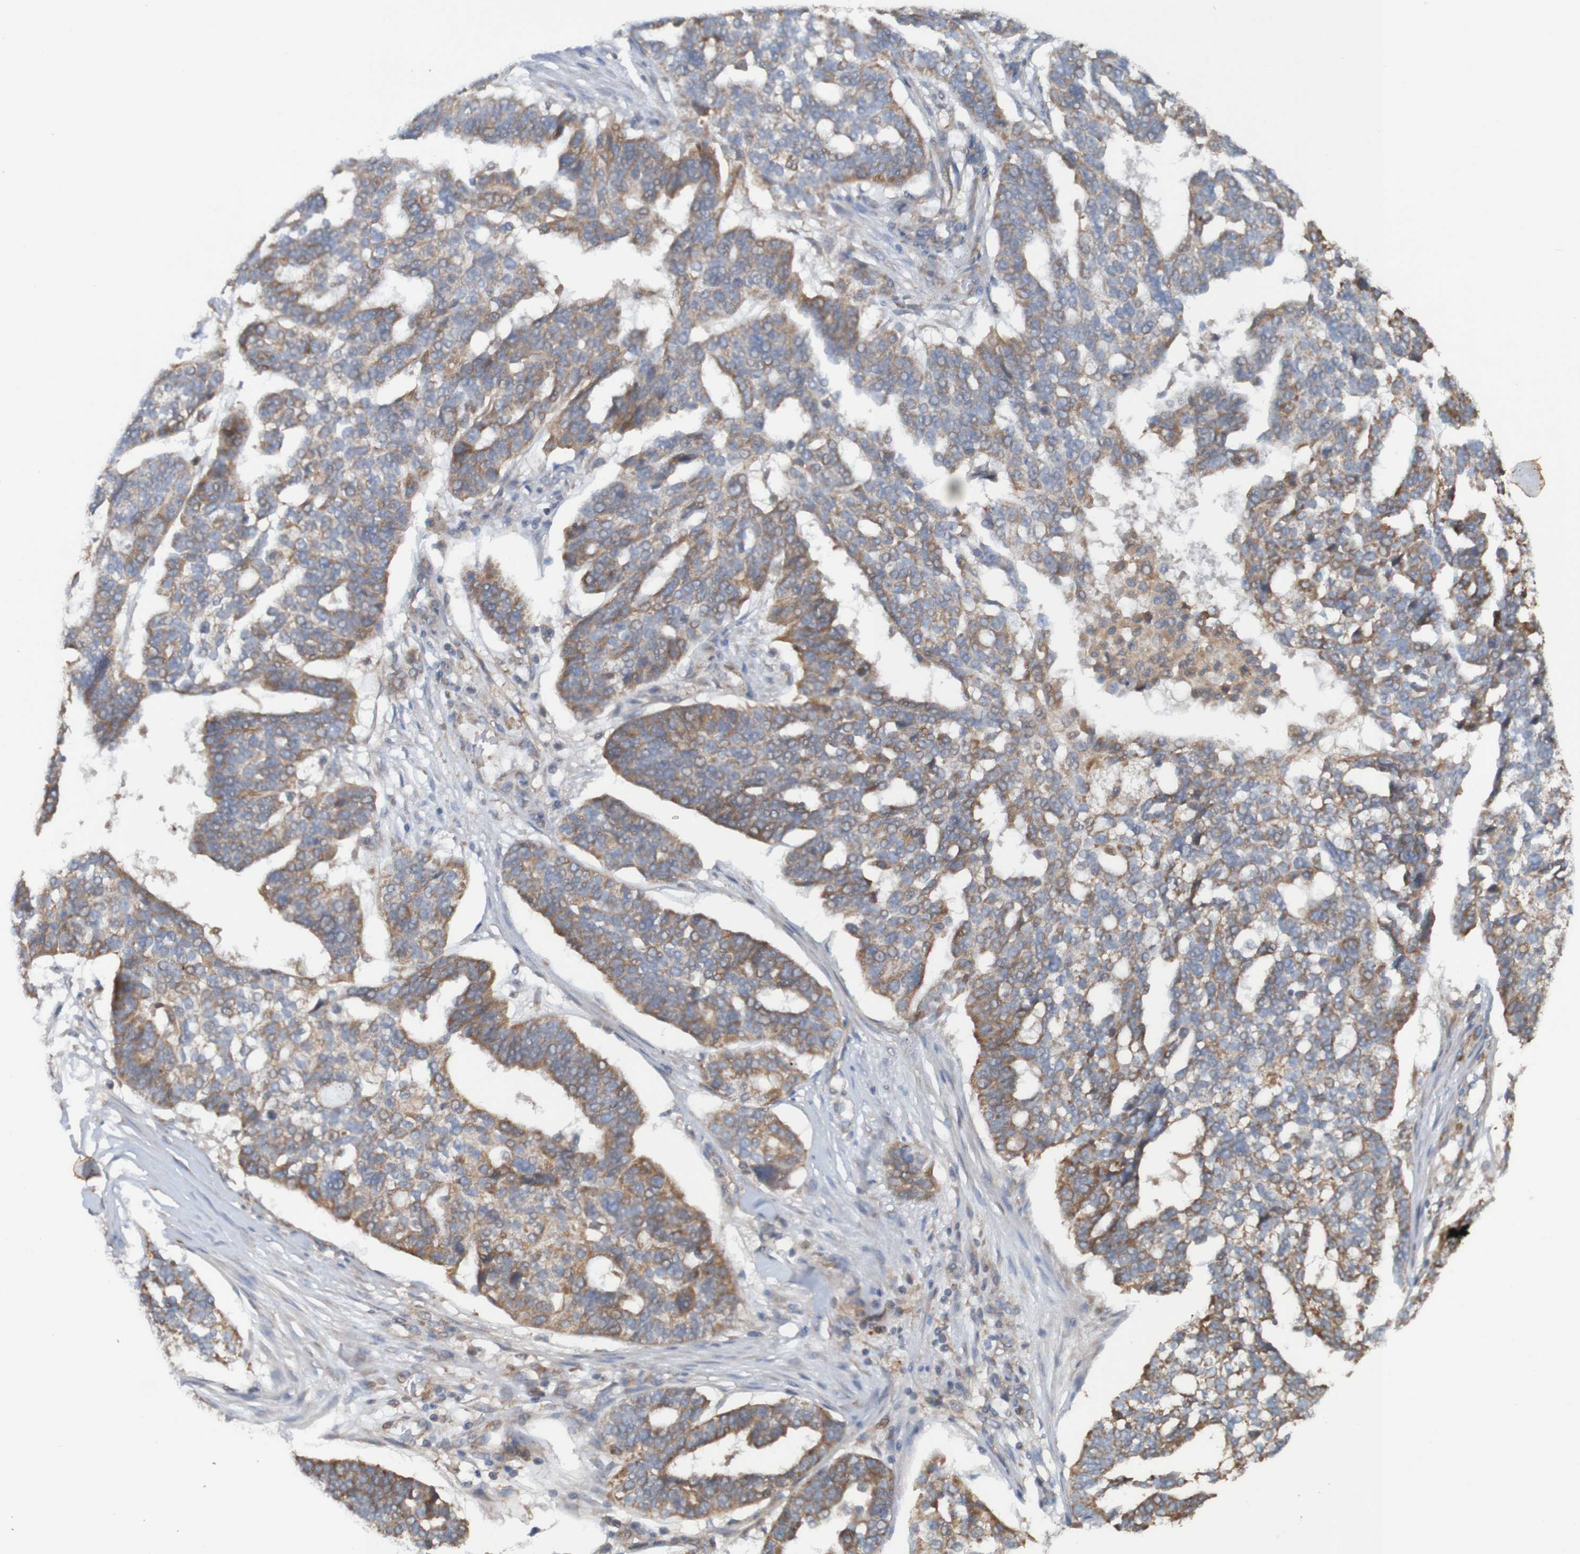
{"staining": {"intensity": "moderate", "quantity": ">75%", "location": "cytoplasmic/membranous"}, "tissue": "ovarian cancer", "cell_type": "Tumor cells", "image_type": "cancer", "snomed": [{"axis": "morphology", "description": "Cystadenocarcinoma, serous, NOS"}, {"axis": "topography", "description": "Ovary"}], "caption": "A high-resolution micrograph shows IHC staining of serous cystadenocarcinoma (ovarian), which exhibits moderate cytoplasmic/membranous staining in about >75% of tumor cells. Ihc stains the protein of interest in brown and the nuclei are stained blue.", "gene": "DNAJC4", "patient": {"sex": "female", "age": 59}}